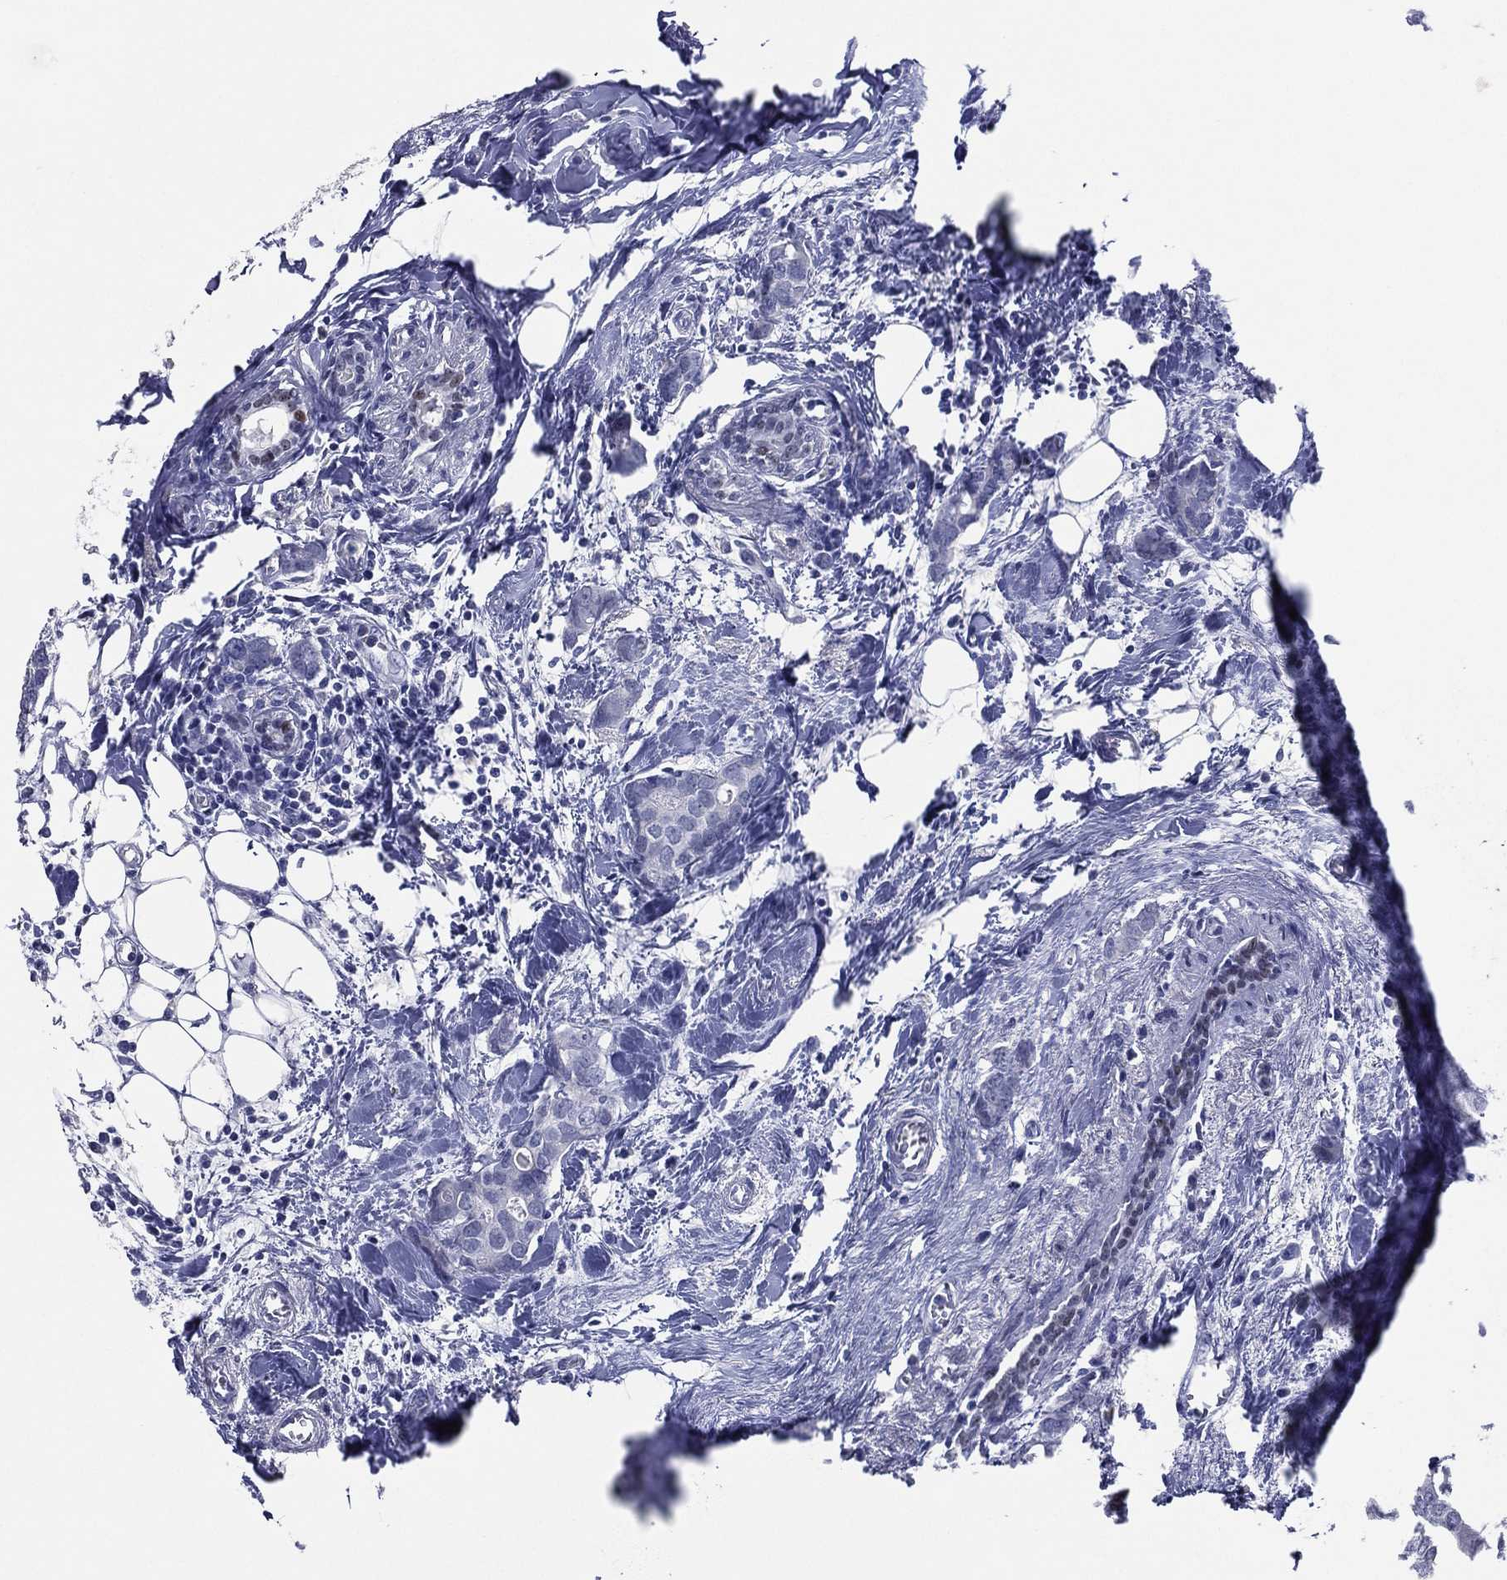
{"staining": {"intensity": "negative", "quantity": "none", "location": "none"}, "tissue": "breast cancer", "cell_type": "Tumor cells", "image_type": "cancer", "snomed": [{"axis": "morphology", "description": "Duct carcinoma"}, {"axis": "topography", "description": "Breast"}], "caption": "Tumor cells show no significant expression in breast cancer.", "gene": "TFAP2A", "patient": {"sex": "female", "age": 83}}